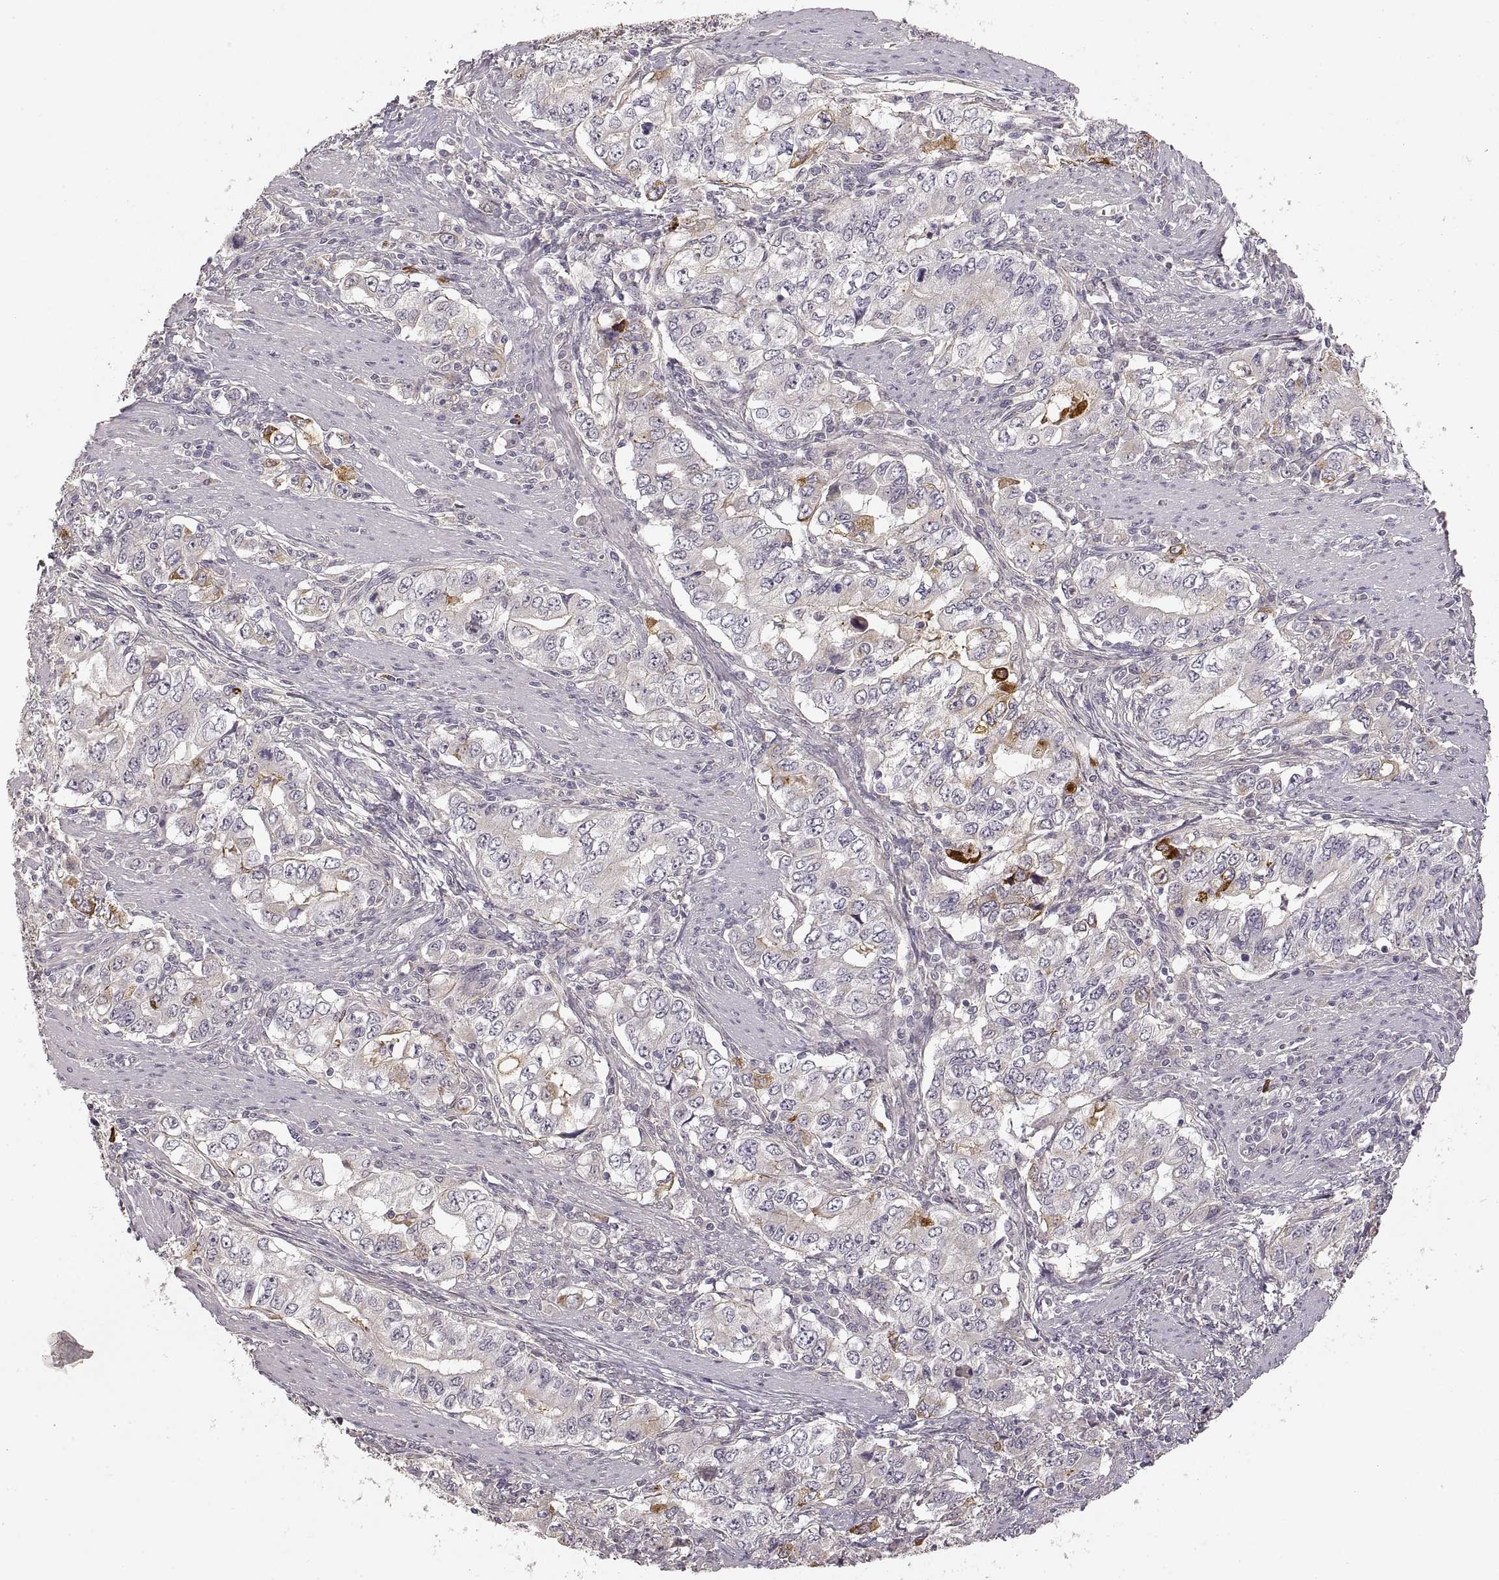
{"staining": {"intensity": "moderate", "quantity": "<25%", "location": "cytoplasmic/membranous"}, "tissue": "stomach cancer", "cell_type": "Tumor cells", "image_type": "cancer", "snomed": [{"axis": "morphology", "description": "Adenocarcinoma, NOS"}, {"axis": "topography", "description": "Stomach, lower"}], "caption": "Brown immunohistochemical staining in human stomach adenocarcinoma shows moderate cytoplasmic/membranous staining in about <25% of tumor cells.", "gene": "LAMC2", "patient": {"sex": "female", "age": 72}}